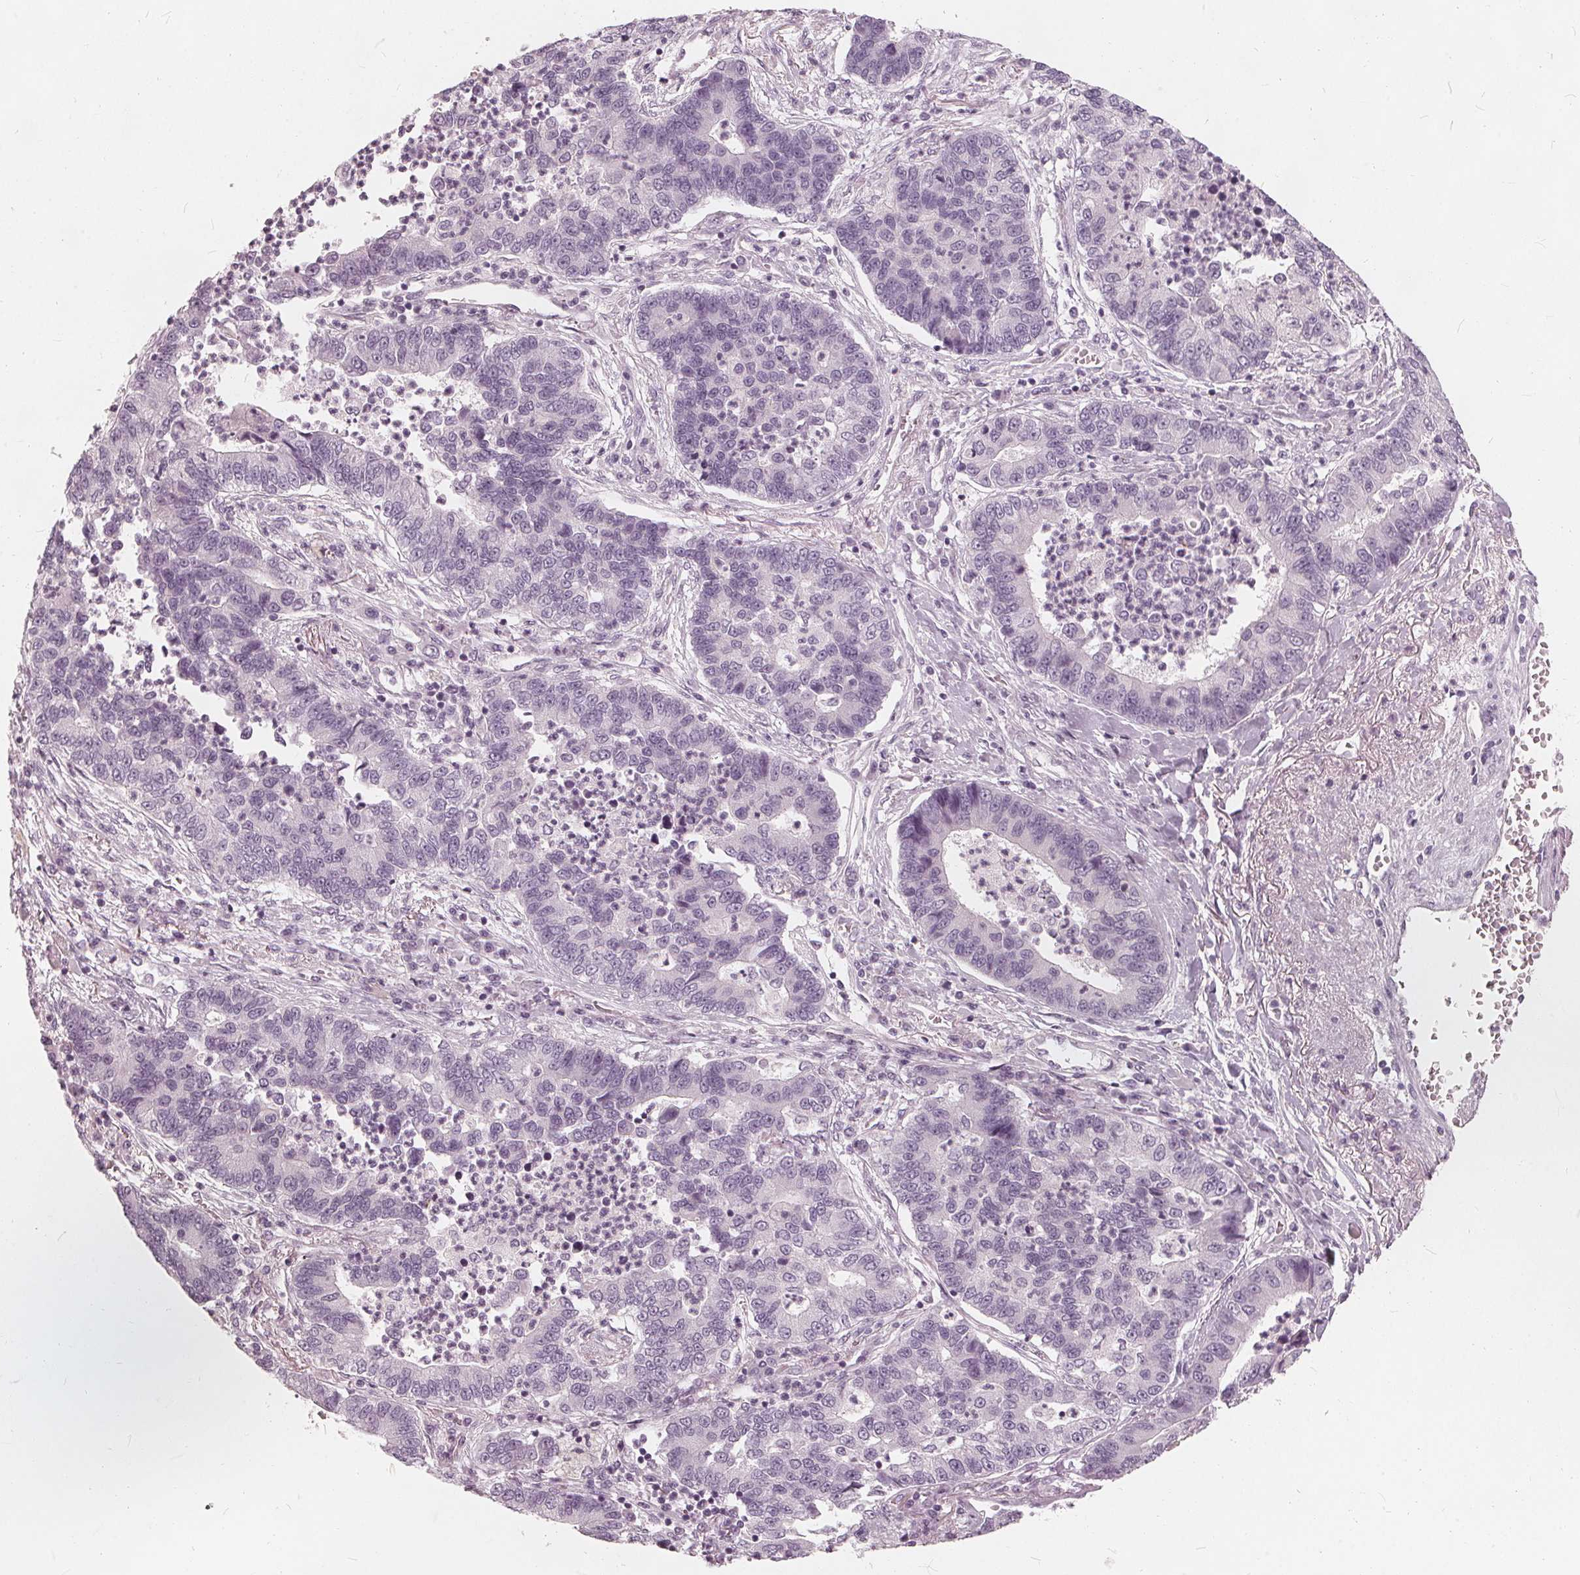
{"staining": {"intensity": "negative", "quantity": "none", "location": "none"}, "tissue": "lung cancer", "cell_type": "Tumor cells", "image_type": "cancer", "snomed": [{"axis": "morphology", "description": "Adenocarcinoma, NOS"}, {"axis": "topography", "description": "Lung"}], "caption": "High magnification brightfield microscopy of adenocarcinoma (lung) stained with DAB (3,3'-diaminobenzidine) (brown) and counterstained with hematoxylin (blue): tumor cells show no significant expression.", "gene": "SAT2", "patient": {"sex": "female", "age": 57}}